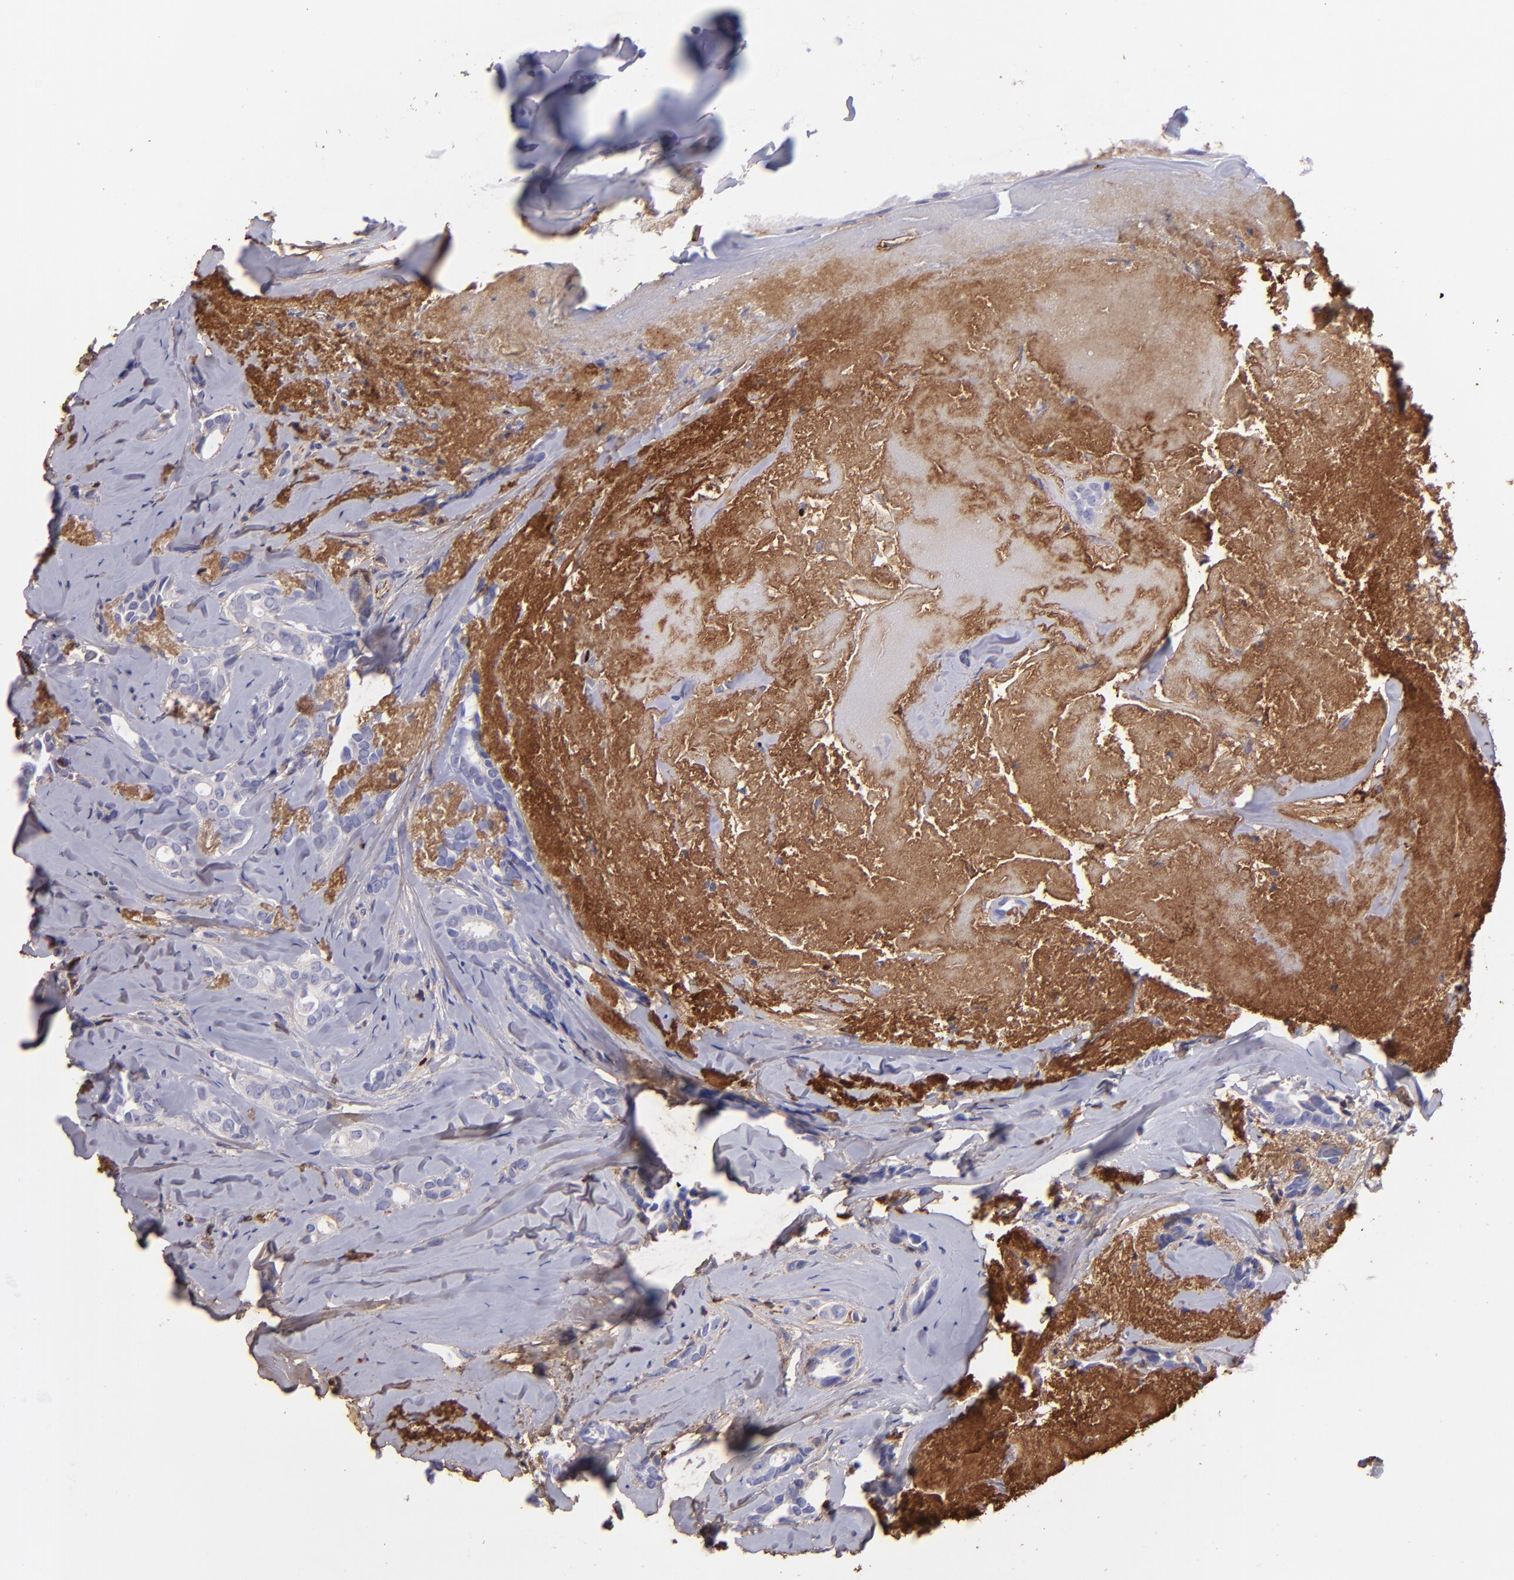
{"staining": {"intensity": "negative", "quantity": "none", "location": "none"}, "tissue": "breast cancer", "cell_type": "Tumor cells", "image_type": "cancer", "snomed": [{"axis": "morphology", "description": "Duct carcinoma"}, {"axis": "topography", "description": "Breast"}], "caption": "This is an immunohistochemistry image of breast intraductal carcinoma. There is no staining in tumor cells.", "gene": "FGB", "patient": {"sex": "female", "age": 54}}